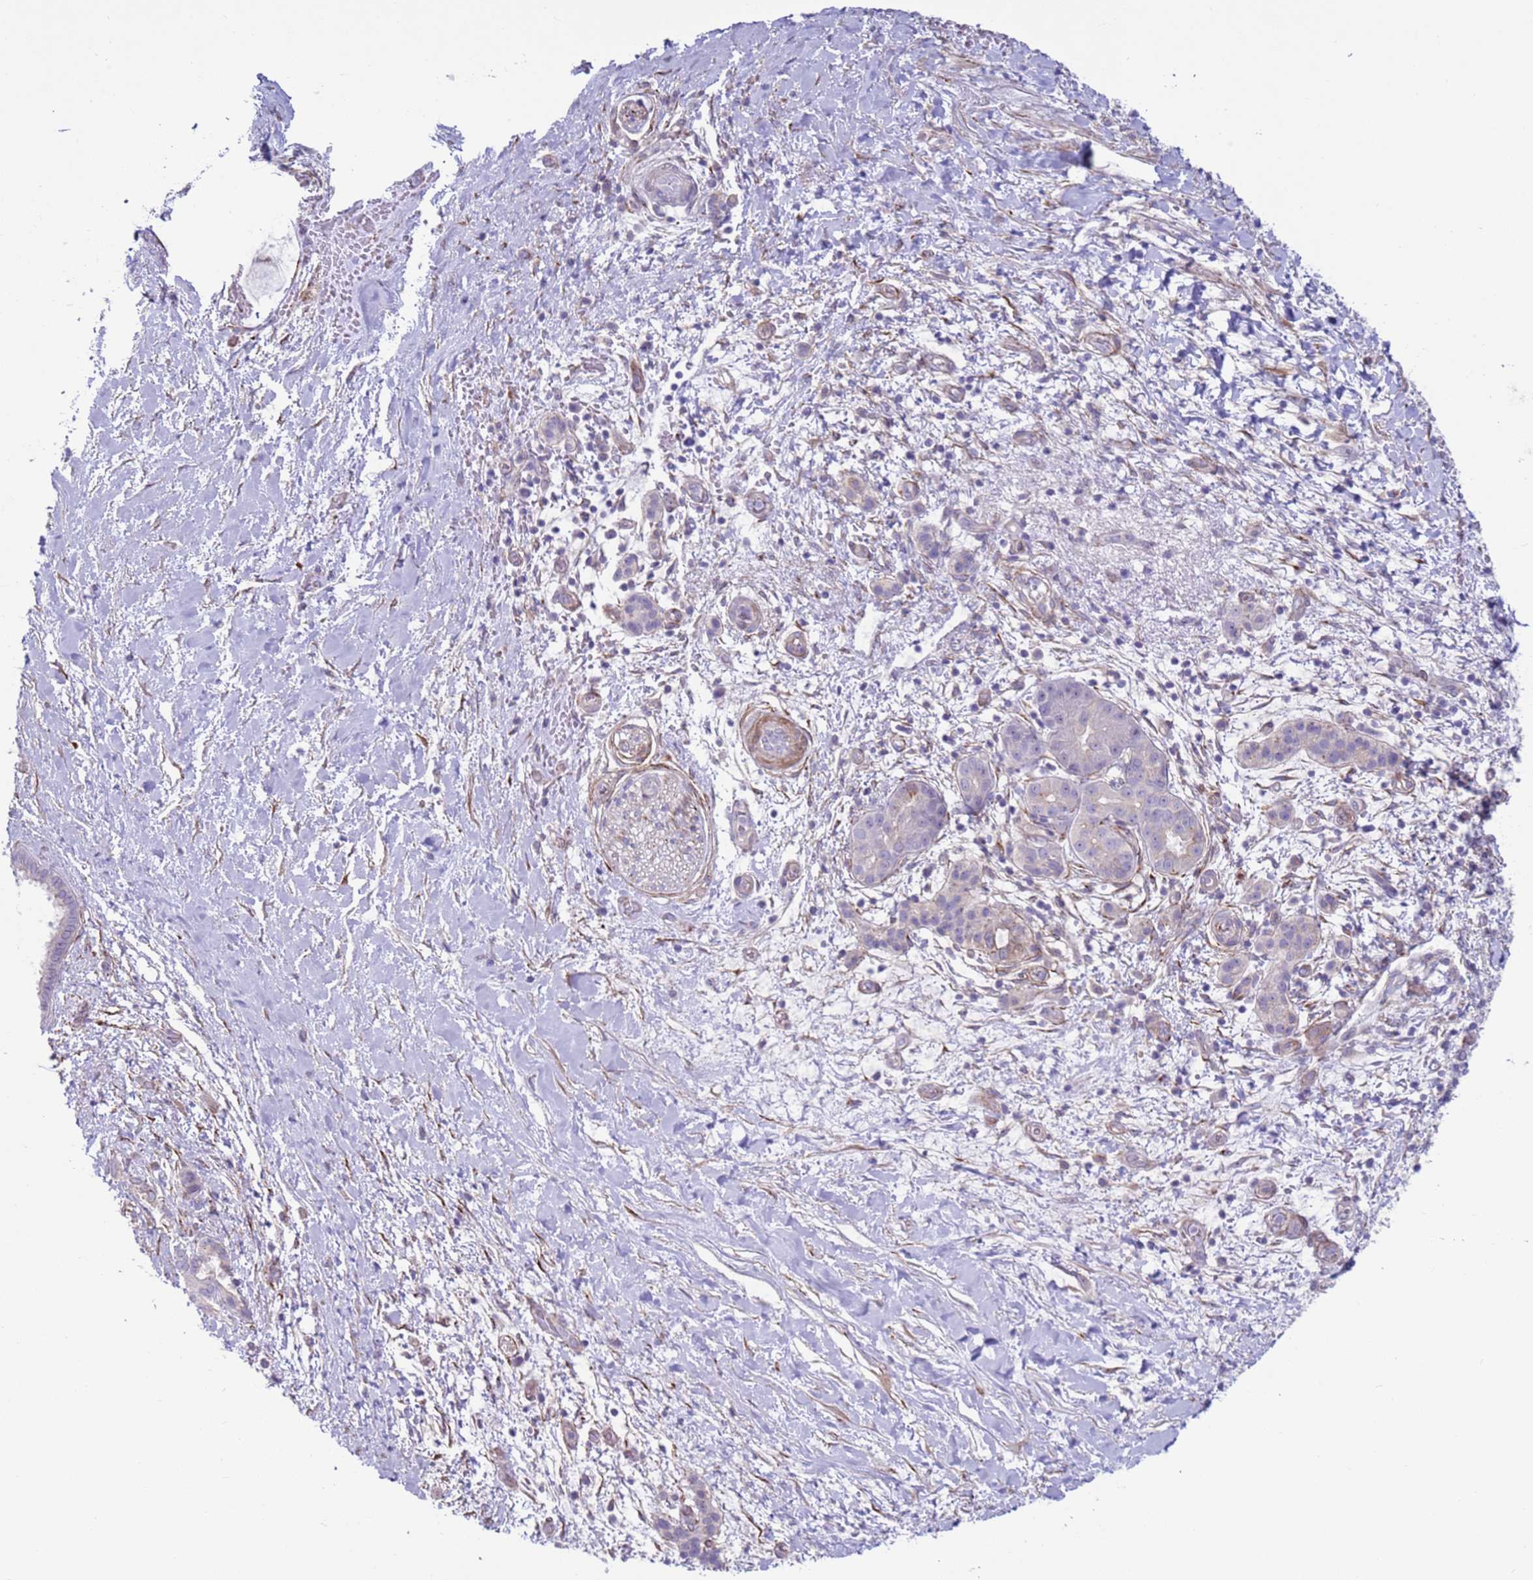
{"staining": {"intensity": "moderate", "quantity": "<25%", "location": "cytoplasmic/membranous"}, "tissue": "pancreatic cancer", "cell_type": "Tumor cells", "image_type": "cancer", "snomed": [{"axis": "morphology", "description": "Adenocarcinoma, NOS"}, {"axis": "topography", "description": "Pancreas"}], "caption": "Immunohistochemistry (IHC) photomicrograph of neoplastic tissue: human pancreatic cancer stained using immunohistochemistry demonstrates low levels of moderate protein expression localized specifically in the cytoplasmic/membranous of tumor cells, appearing as a cytoplasmic/membranous brown color.", "gene": "HEATR1", "patient": {"sex": "male", "age": 68}}